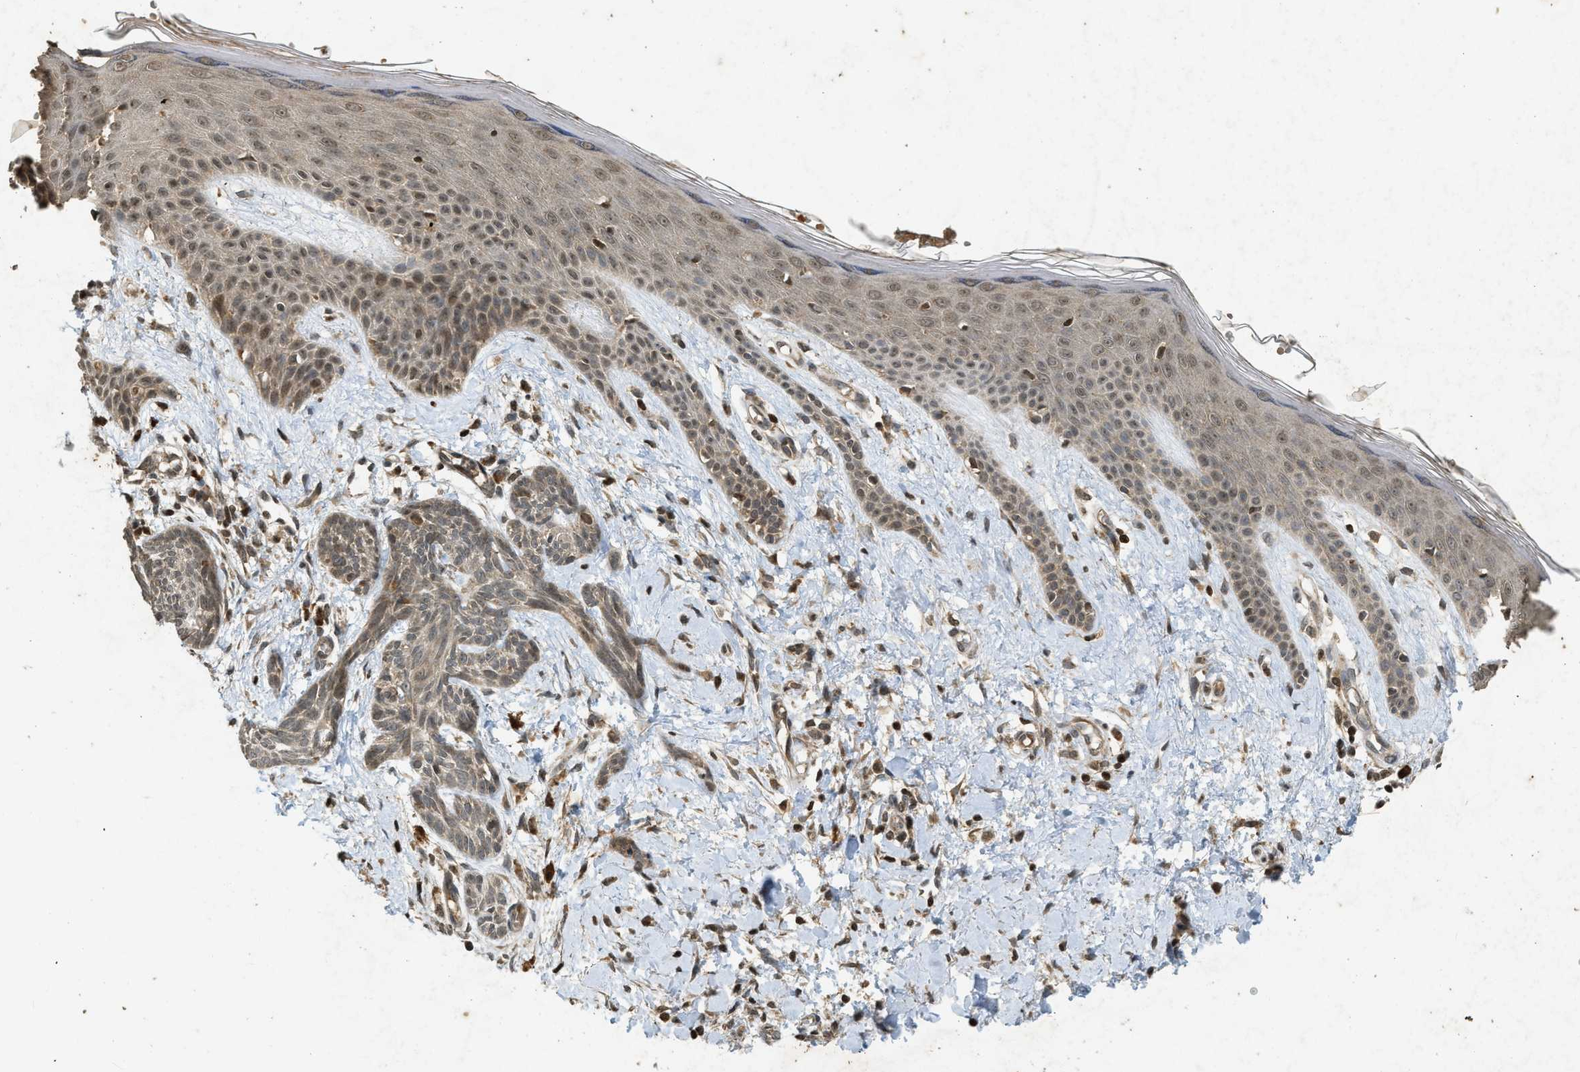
{"staining": {"intensity": "moderate", "quantity": "25%-75%", "location": "cytoplasmic/membranous,nuclear"}, "tissue": "skin cancer", "cell_type": "Tumor cells", "image_type": "cancer", "snomed": [{"axis": "morphology", "description": "Basal cell carcinoma"}, {"axis": "topography", "description": "Skin"}], "caption": "Basal cell carcinoma (skin) was stained to show a protein in brown. There is medium levels of moderate cytoplasmic/membranous and nuclear positivity in about 25%-75% of tumor cells.", "gene": "SIAH1", "patient": {"sex": "female", "age": 59}}